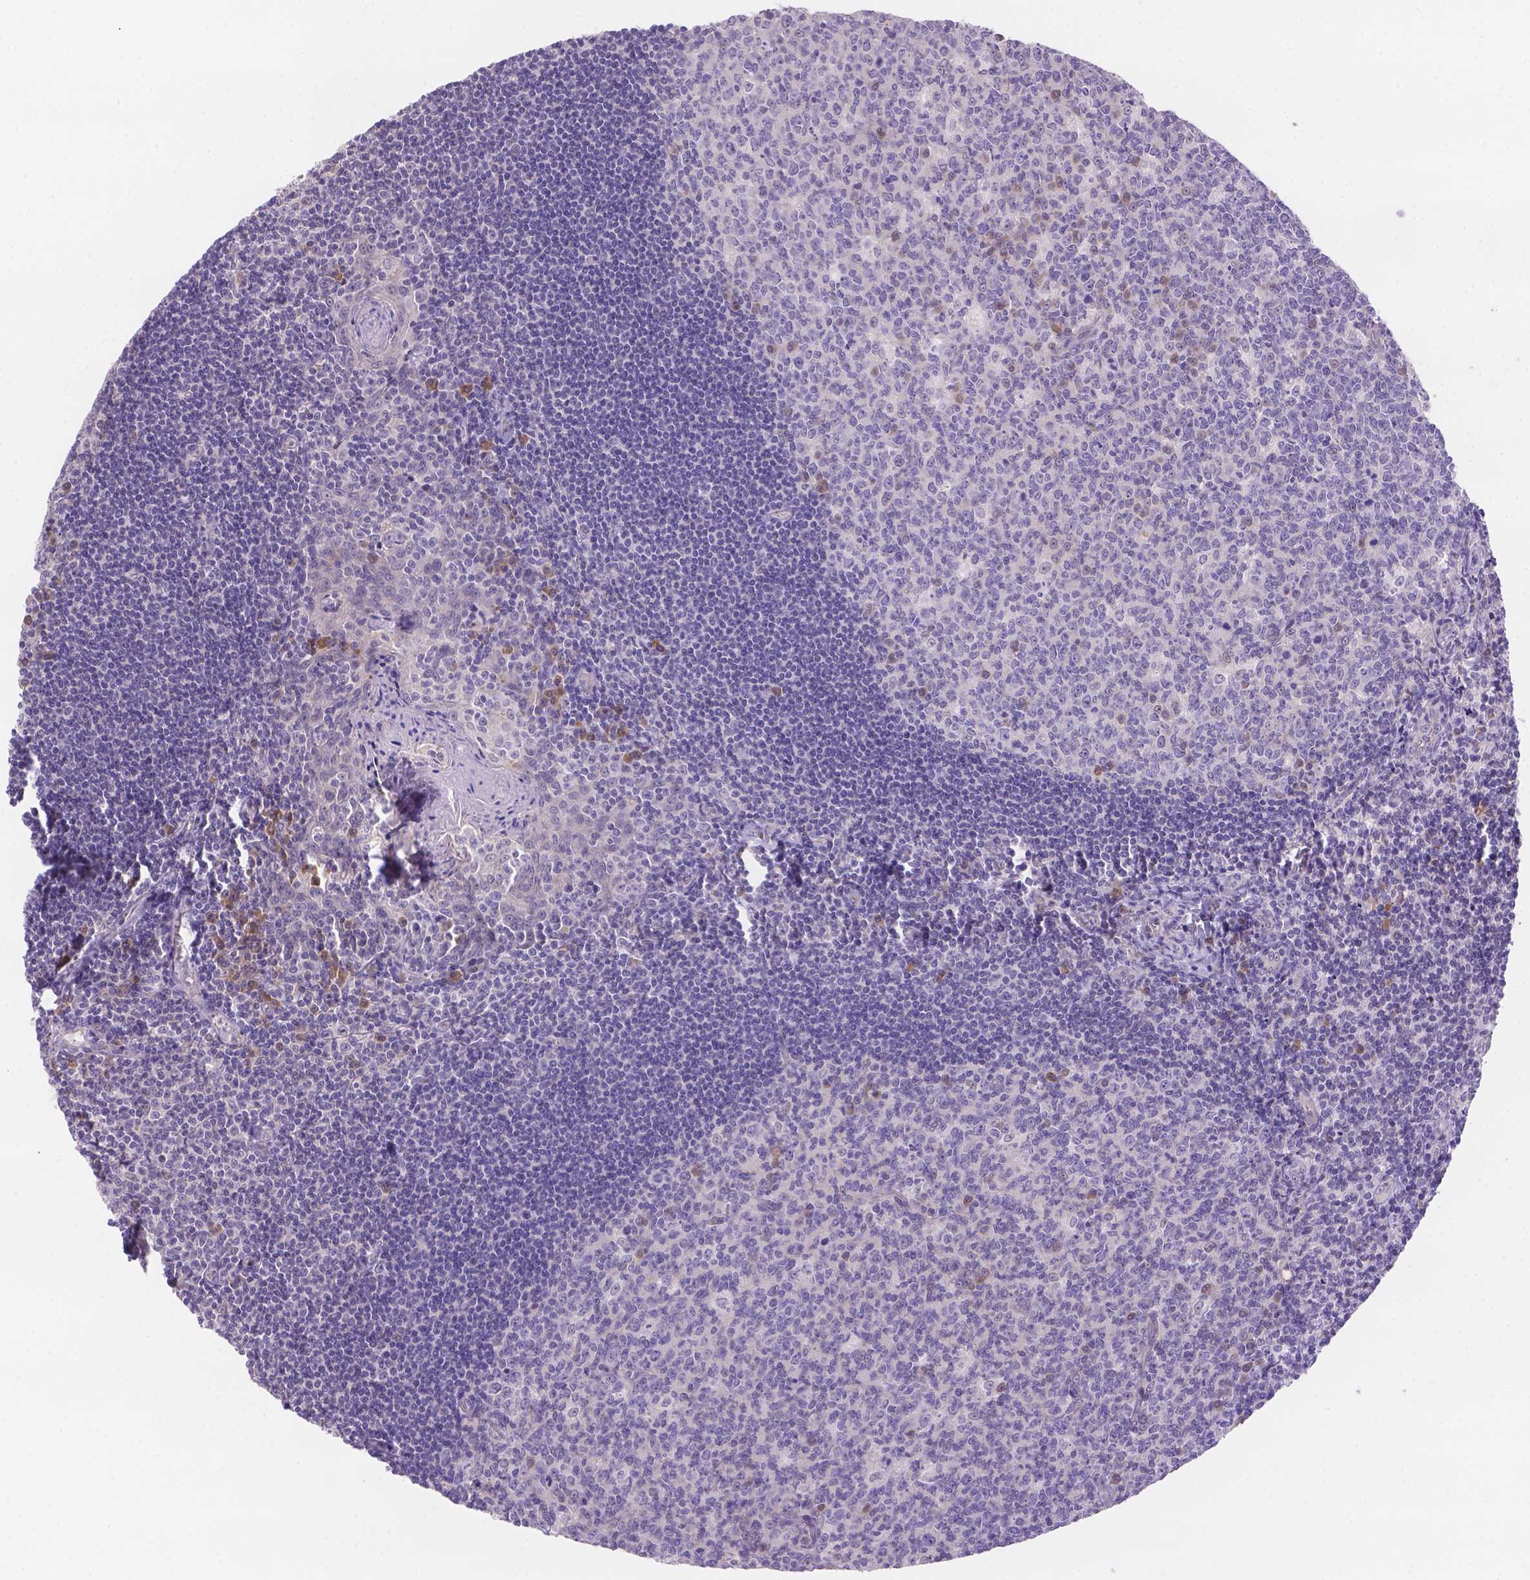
{"staining": {"intensity": "negative", "quantity": "none", "location": "none"}, "tissue": "tonsil", "cell_type": "Germinal center cells", "image_type": "normal", "snomed": [{"axis": "morphology", "description": "Normal tissue, NOS"}, {"axis": "morphology", "description": "Inflammation, NOS"}, {"axis": "topography", "description": "Tonsil"}], "caption": "Human tonsil stained for a protein using immunohistochemistry (IHC) displays no staining in germinal center cells.", "gene": "CD96", "patient": {"sex": "female", "age": 31}}